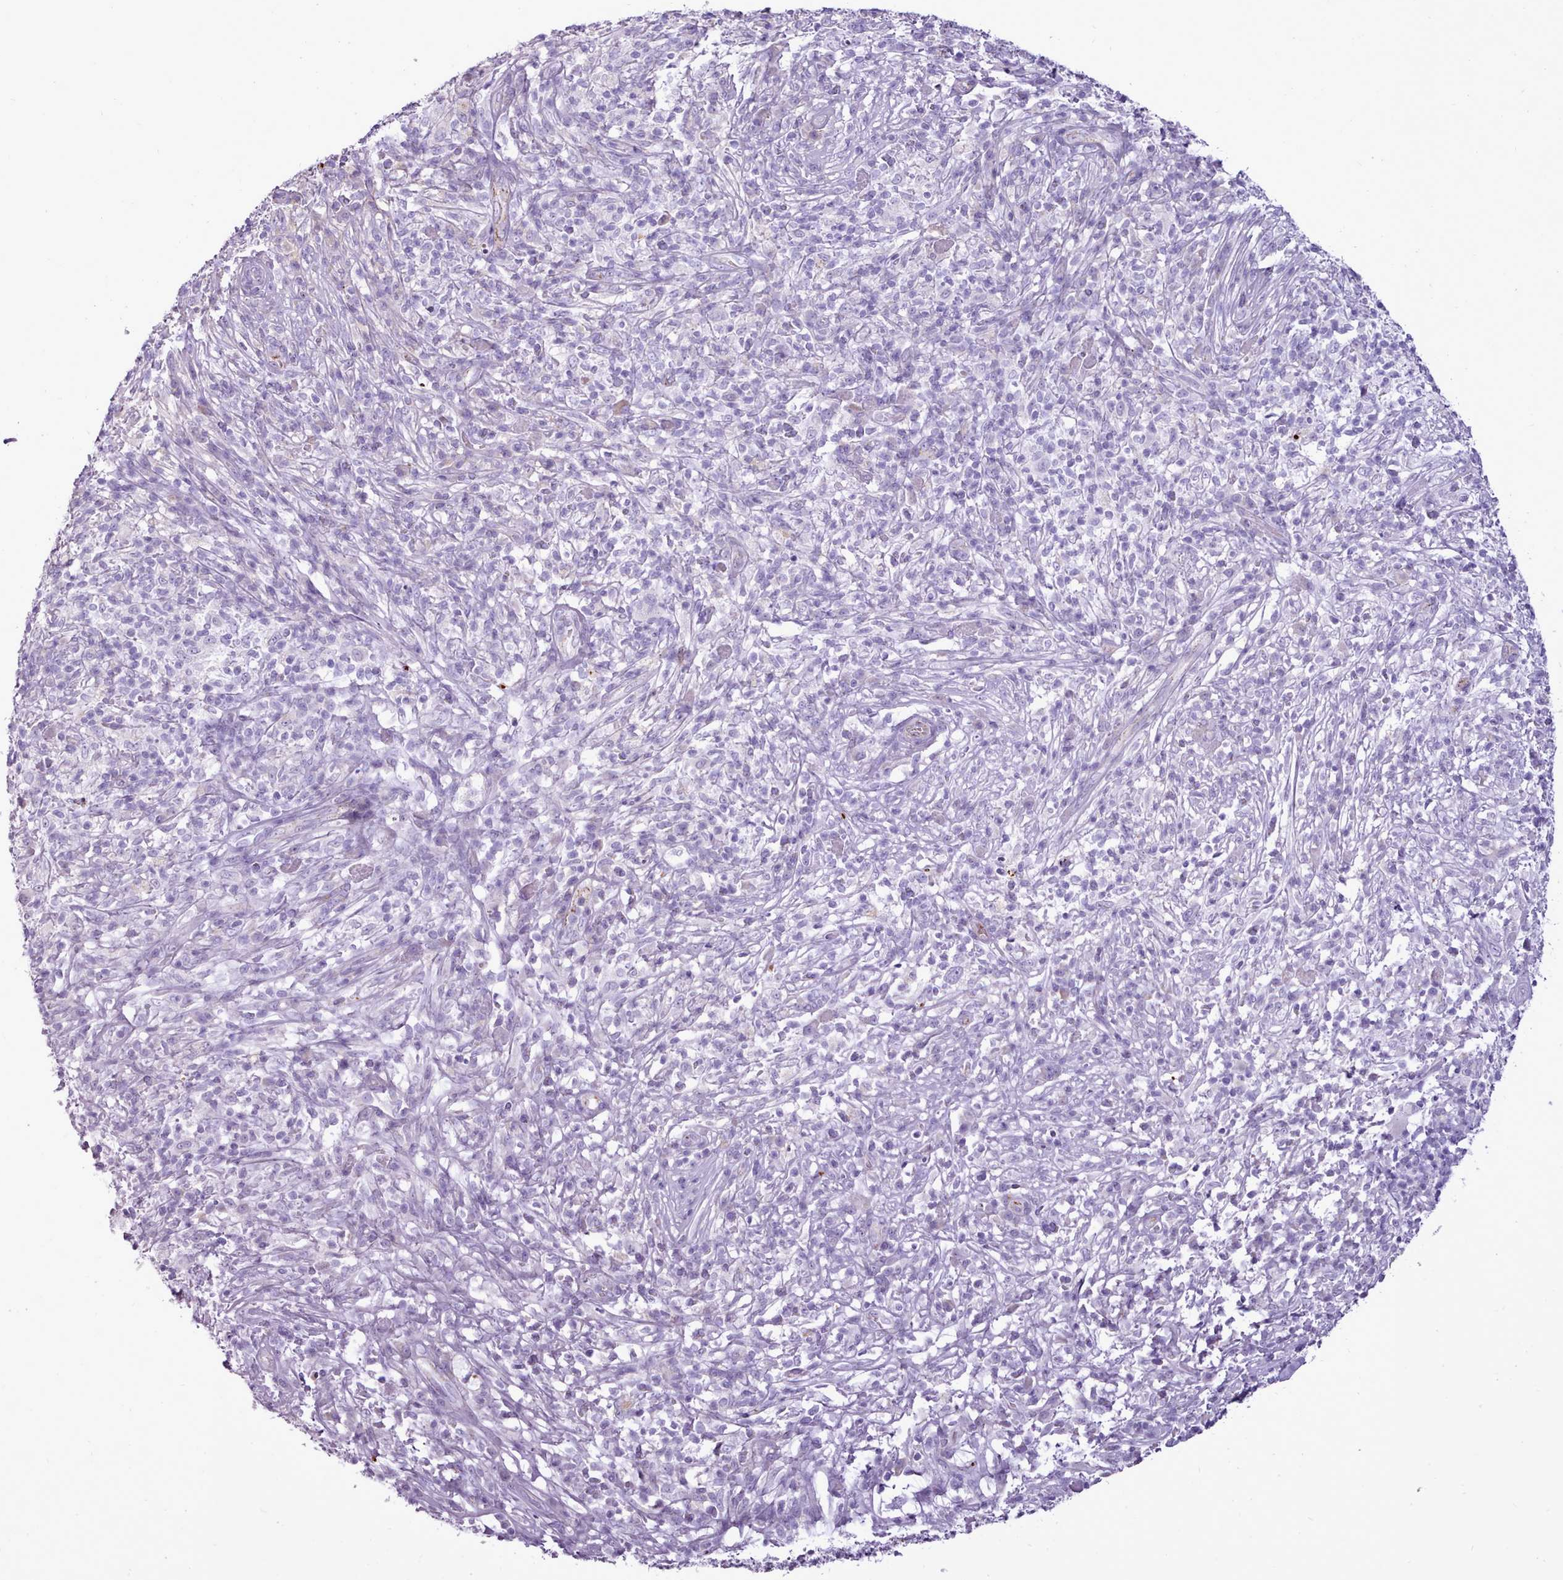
{"staining": {"intensity": "negative", "quantity": "none", "location": "none"}, "tissue": "melanoma", "cell_type": "Tumor cells", "image_type": "cancer", "snomed": [{"axis": "morphology", "description": "Malignant melanoma, NOS"}, {"axis": "topography", "description": "Skin"}], "caption": "The image exhibits no significant expression in tumor cells of malignant melanoma.", "gene": "ATRAID", "patient": {"sex": "male", "age": 66}}